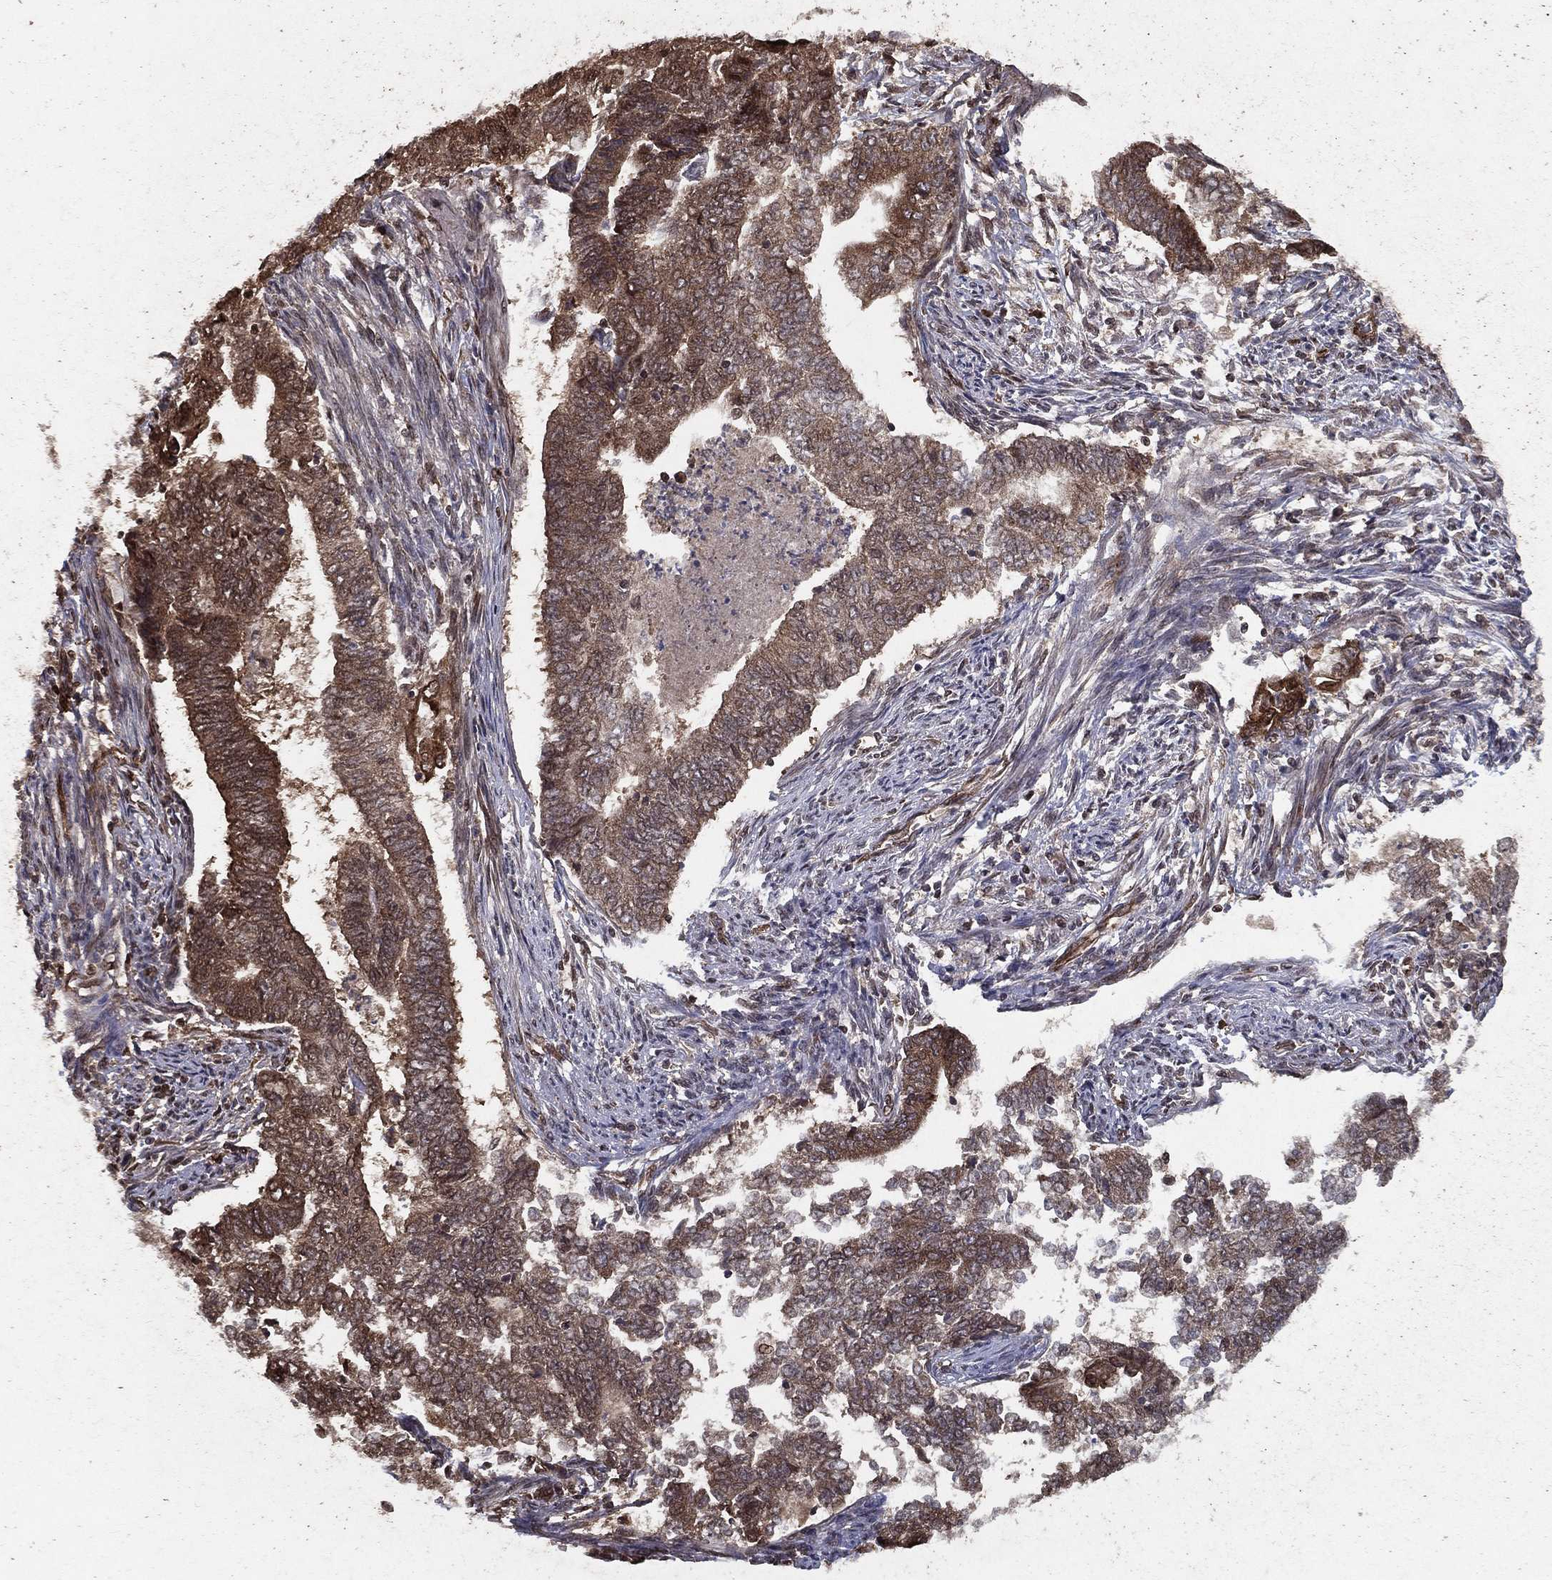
{"staining": {"intensity": "moderate", "quantity": ">75%", "location": "cytoplasmic/membranous"}, "tissue": "endometrial cancer", "cell_type": "Tumor cells", "image_type": "cancer", "snomed": [{"axis": "morphology", "description": "Adenocarcinoma, NOS"}, {"axis": "topography", "description": "Endometrium"}], "caption": "Immunohistochemistry image of human endometrial cancer stained for a protein (brown), which displays medium levels of moderate cytoplasmic/membranous positivity in about >75% of tumor cells.", "gene": "CERS2", "patient": {"sex": "female", "age": 65}}